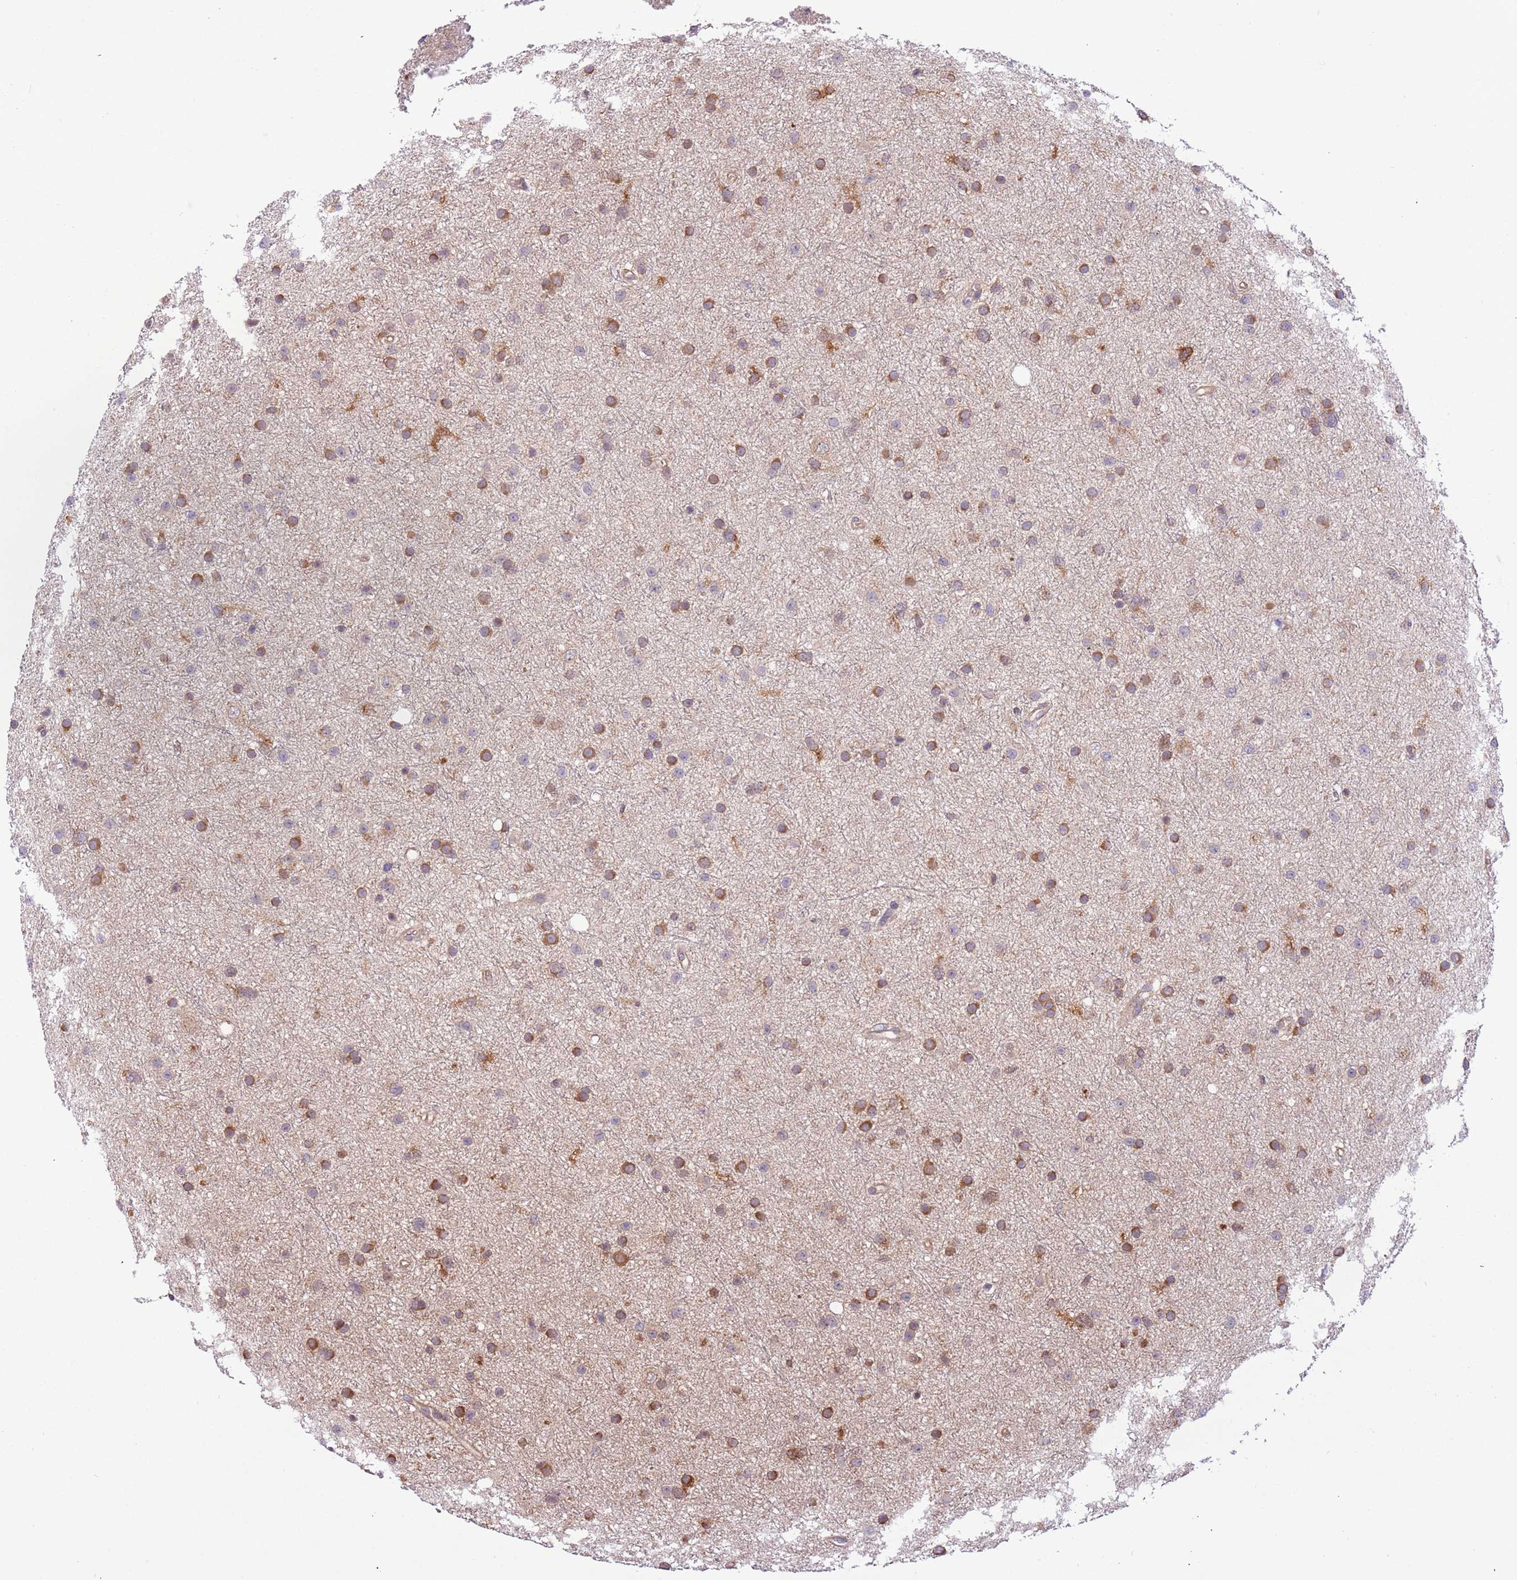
{"staining": {"intensity": "strong", "quantity": "25%-75%", "location": "cytoplasmic/membranous"}, "tissue": "glioma", "cell_type": "Tumor cells", "image_type": "cancer", "snomed": [{"axis": "morphology", "description": "Glioma, malignant, Low grade"}, {"axis": "topography", "description": "Cerebral cortex"}], "caption": "Human glioma stained for a protein (brown) demonstrates strong cytoplasmic/membranous positive positivity in approximately 25%-75% of tumor cells.", "gene": "STIP1", "patient": {"sex": "female", "age": 39}}